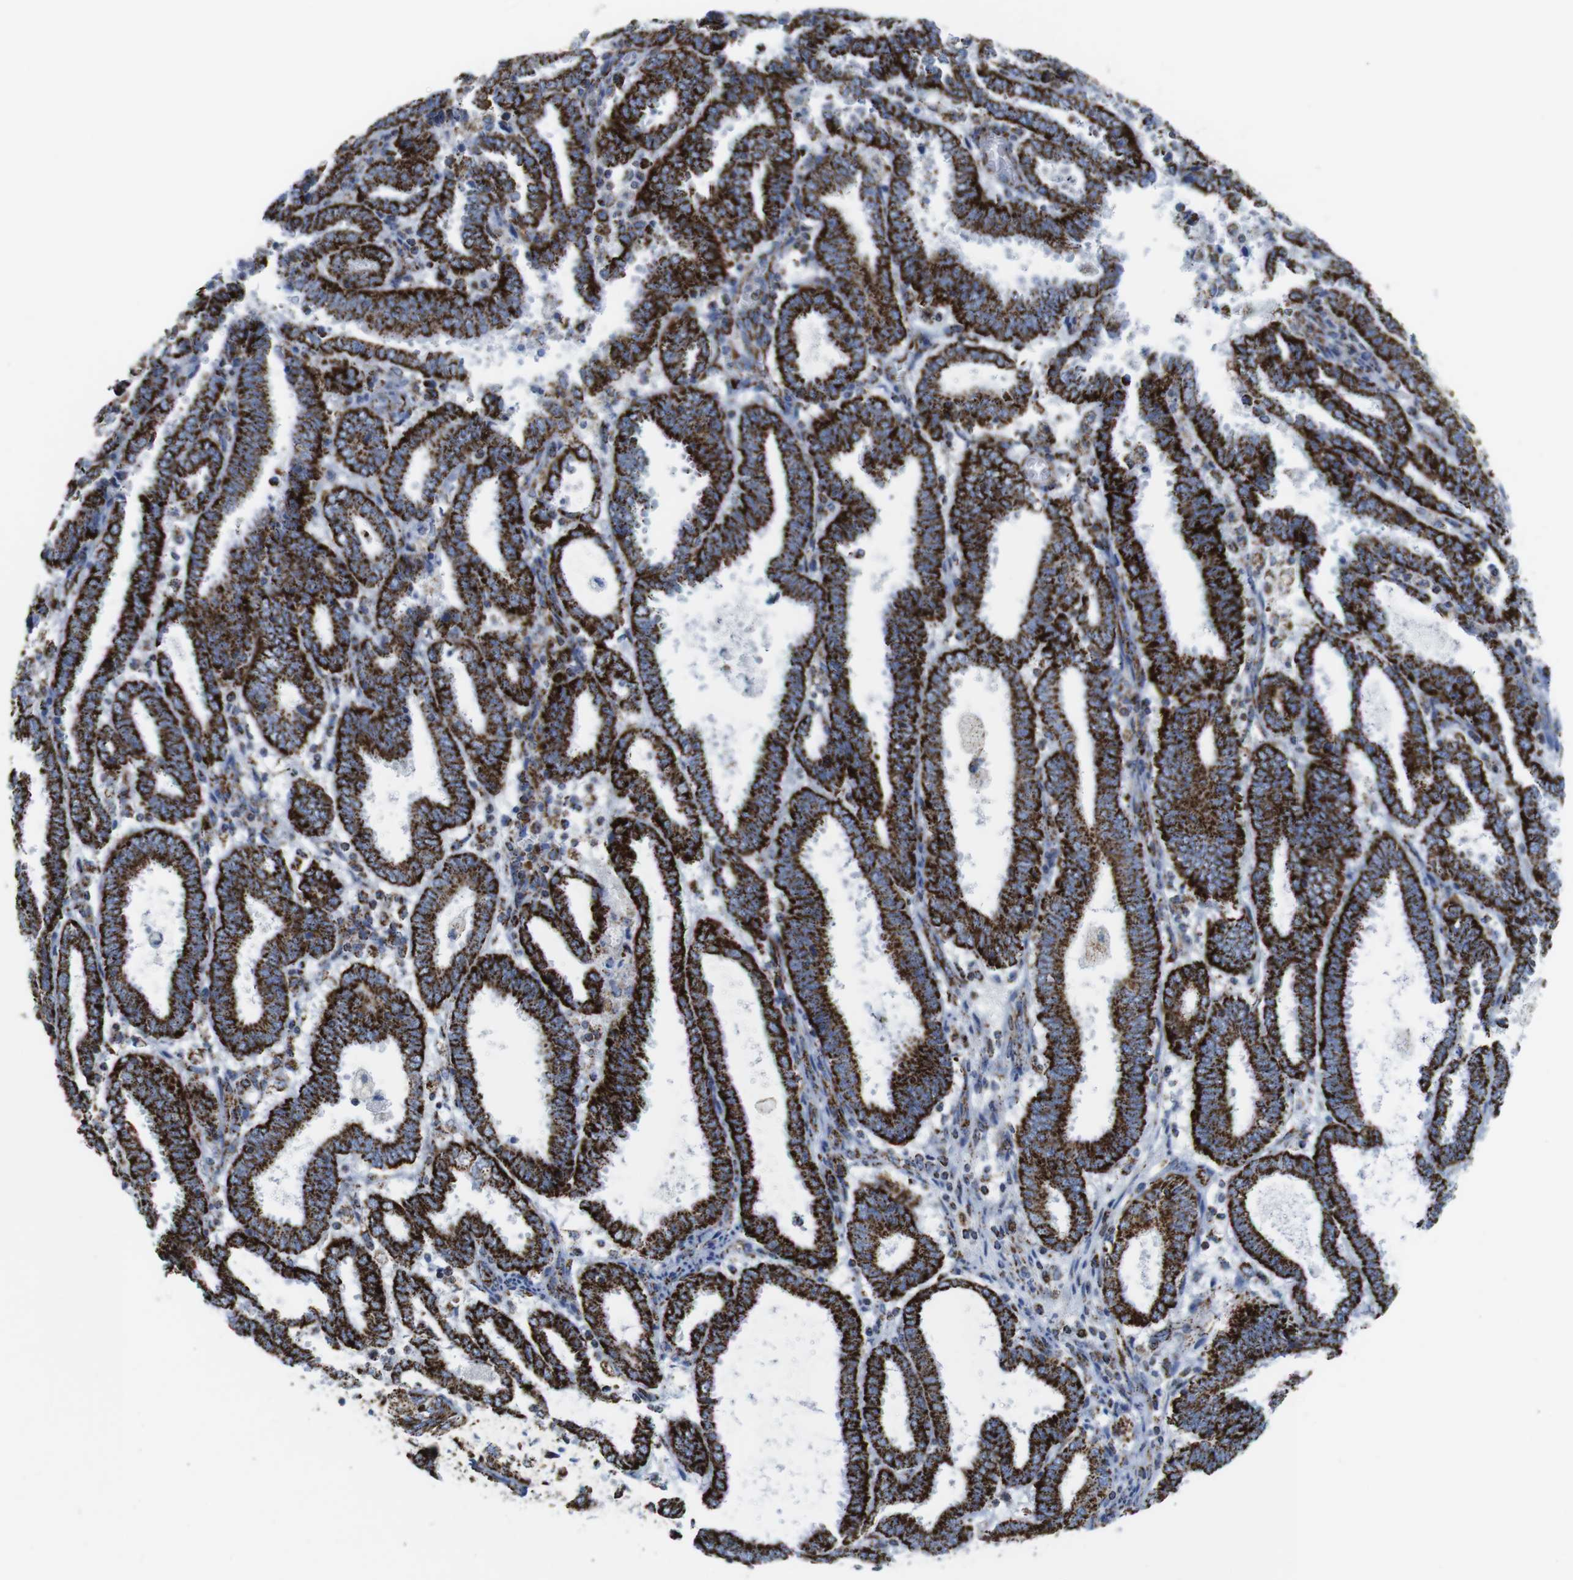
{"staining": {"intensity": "strong", "quantity": ">75%", "location": "cytoplasmic/membranous"}, "tissue": "endometrial cancer", "cell_type": "Tumor cells", "image_type": "cancer", "snomed": [{"axis": "morphology", "description": "Adenocarcinoma, NOS"}, {"axis": "topography", "description": "Uterus"}], "caption": "About >75% of tumor cells in endometrial cancer (adenocarcinoma) show strong cytoplasmic/membranous protein staining as visualized by brown immunohistochemical staining.", "gene": "ATP5PO", "patient": {"sex": "female", "age": 83}}